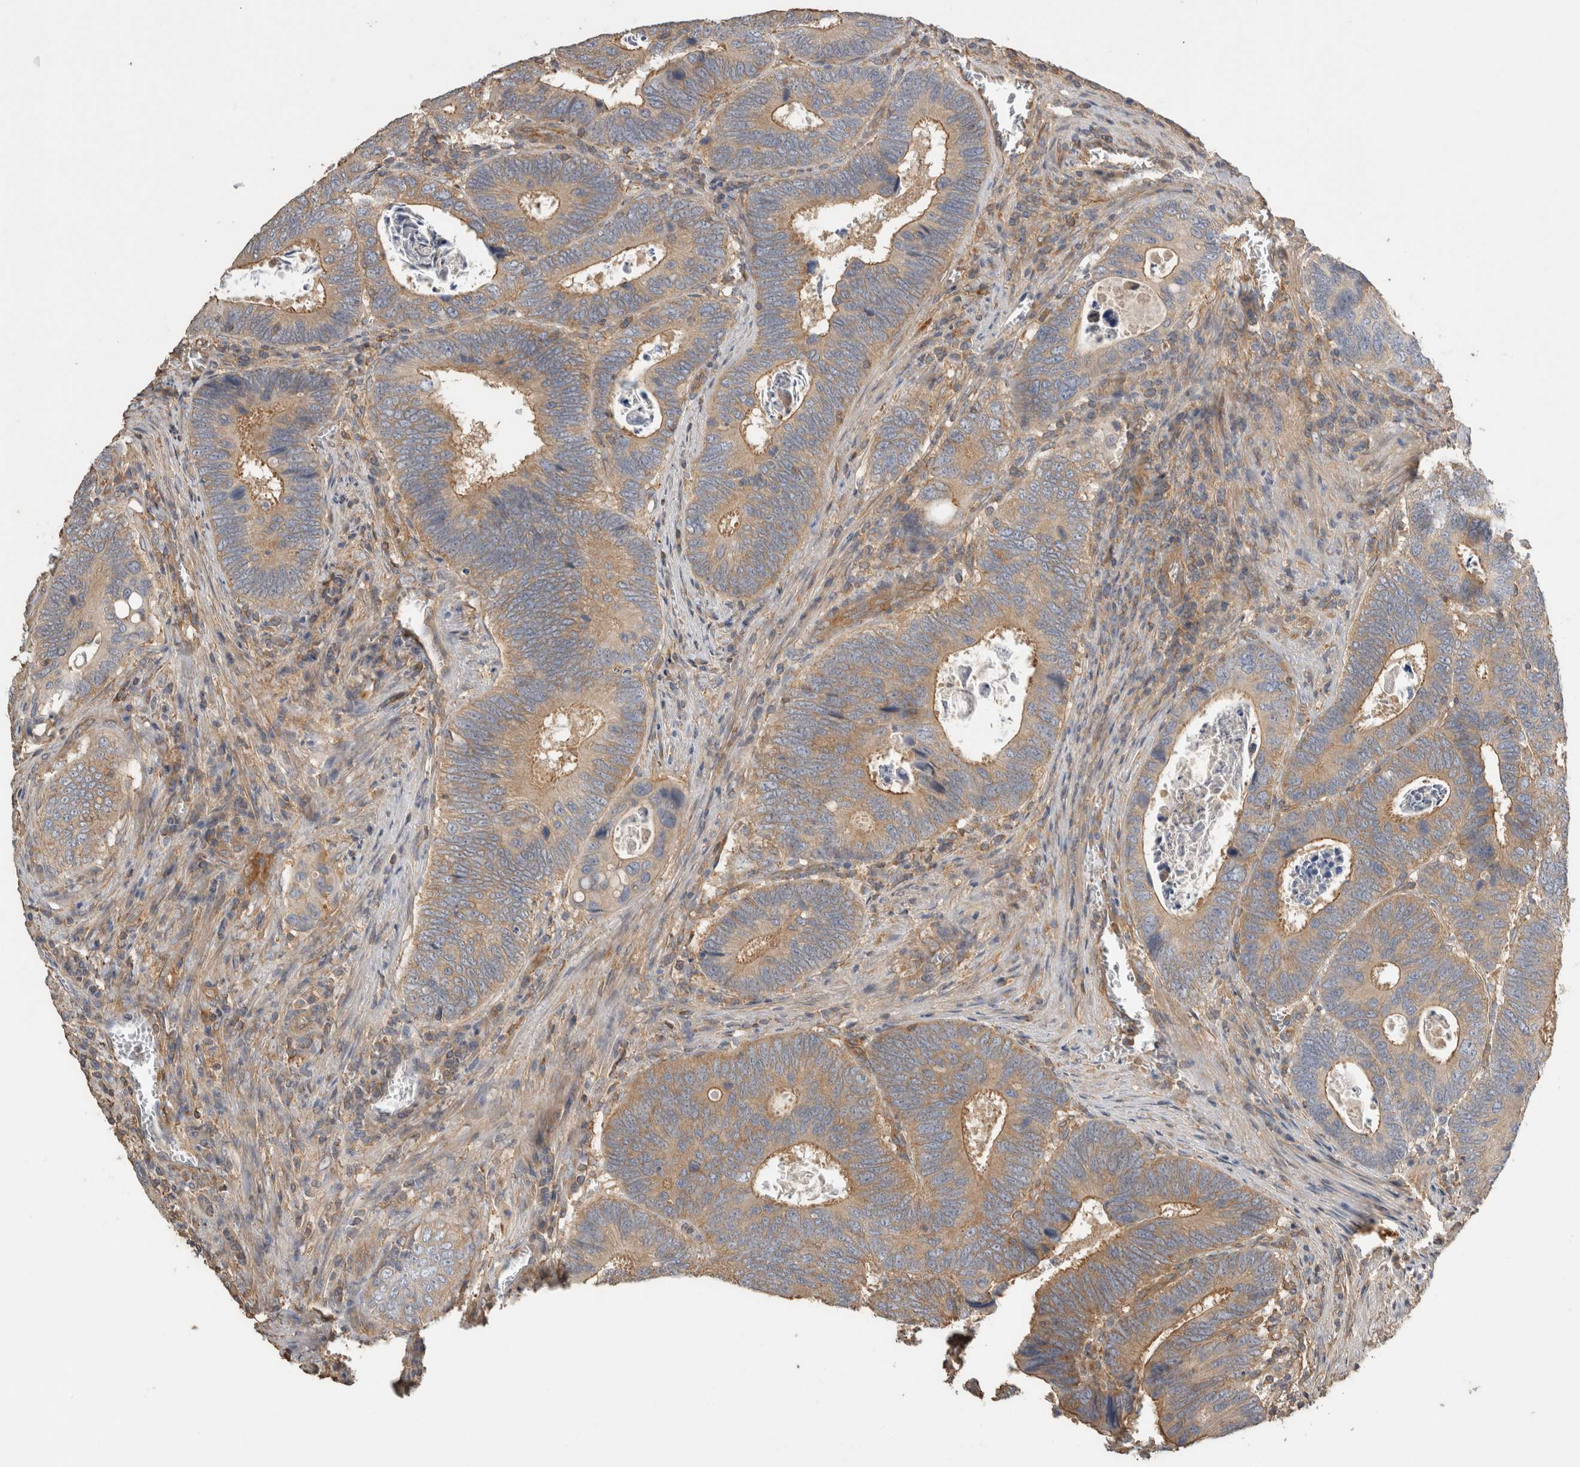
{"staining": {"intensity": "moderate", "quantity": ">75%", "location": "cytoplasmic/membranous"}, "tissue": "colorectal cancer", "cell_type": "Tumor cells", "image_type": "cancer", "snomed": [{"axis": "morphology", "description": "Adenocarcinoma, NOS"}, {"axis": "topography", "description": "Colon"}], "caption": "A photomicrograph of human adenocarcinoma (colorectal) stained for a protein exhibits moderate cytoplasmic/membranous brown staining in tumor cells.", "gene": "EIF4G3", "patient": {"sex": "male", "age": 72}}